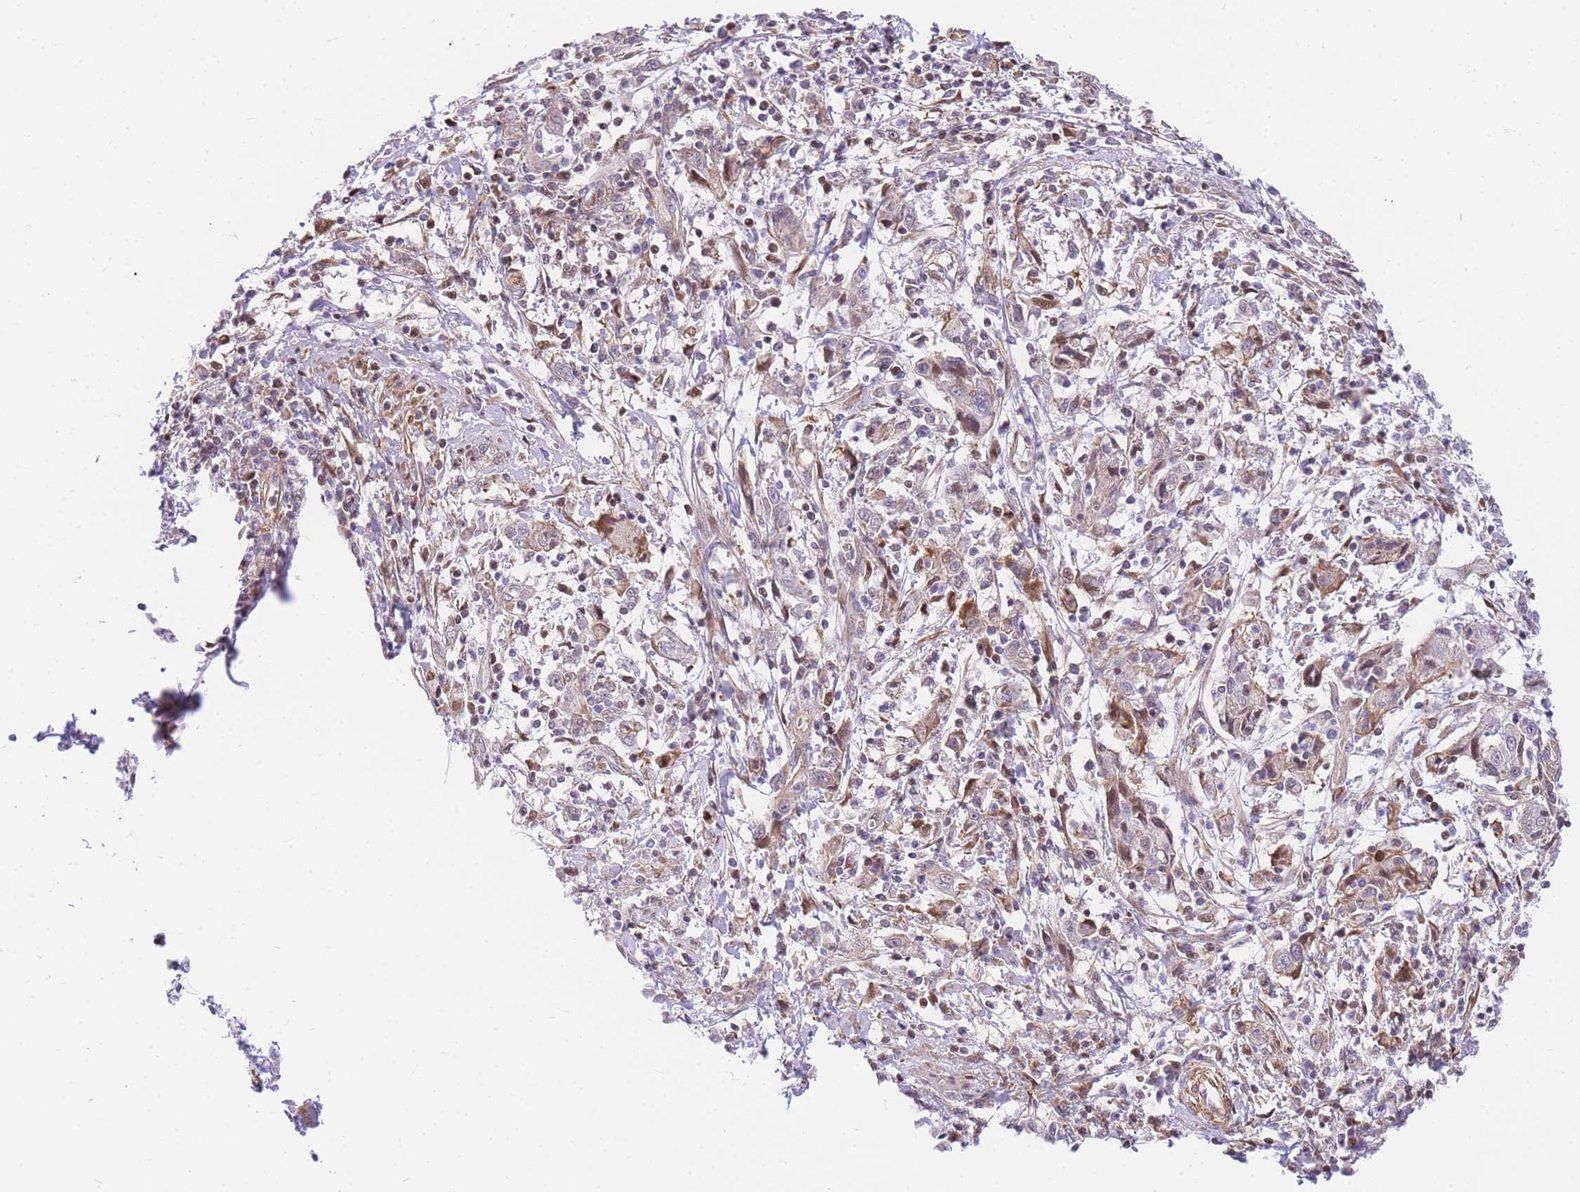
{"staining": {"intensity": "moderate", "quantity": "<25%", "location": "cytoplasmic/membranous"}, "tissue": "cervical cancer", "cell_type": "Tumor cells", "image_type": "cancer", "snomed": [{"axis": "morphology", "description": "Squamous cell carcinoma, NOS"}, {"axis": "topography", "description": "Cervix"}], "caption": "Cervical cancer stained with a protein marker reveals moderate staining in tumor cells.", "gene": "S100PBP", "patient": {"sex": "female", "age": 46}}